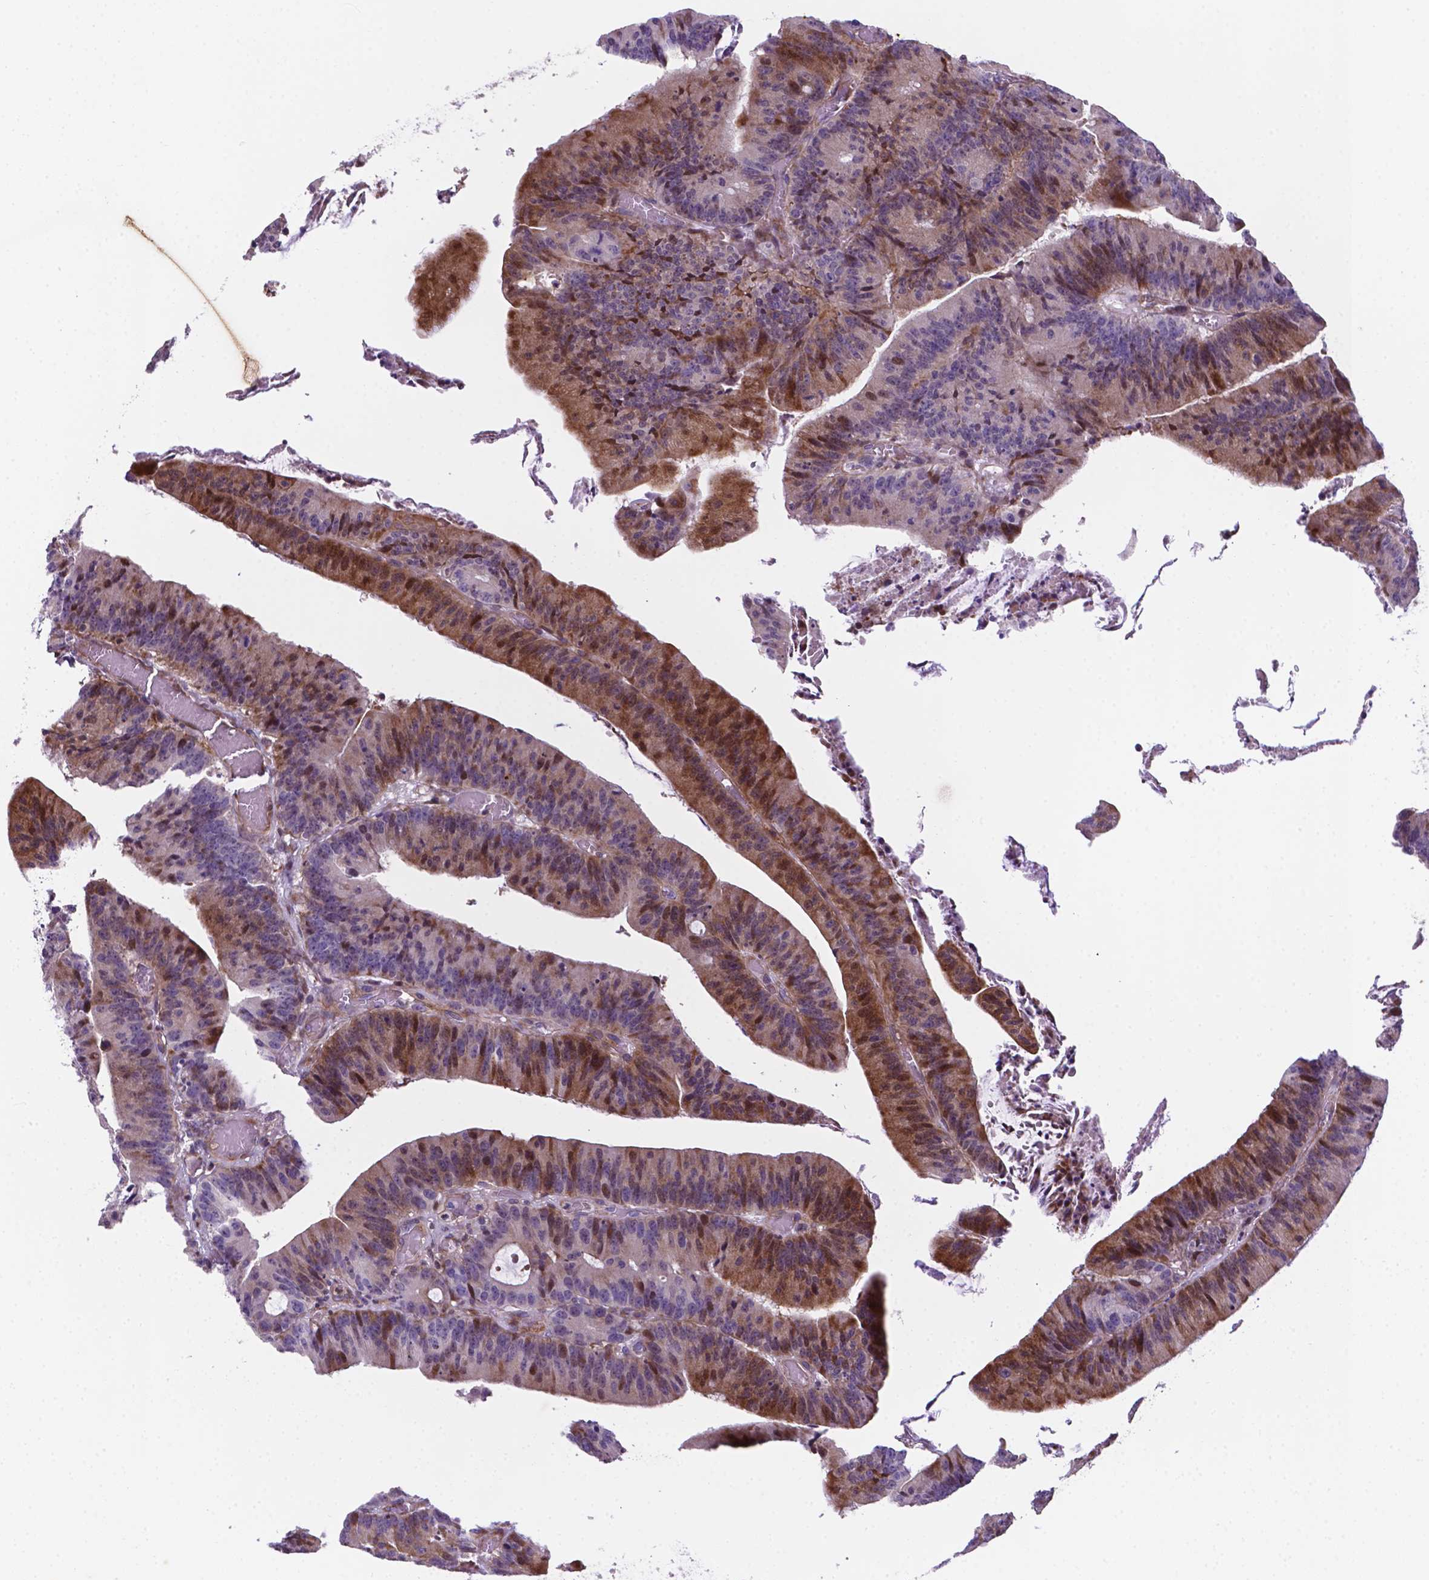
{"staining": {"intensity": "moderate", "quantity": "25%-75%", "location": "cytoplasmic/membranous,nuclear"}, "tissue": "colorectal cancer", "cell_type": "Tumor cells", "image_type": "cancer", "snomed": [{"axis": "morphology", "description": "Adenocarcinoma, NOS"}, {"axis": "topography", "description": "Colon"}], "caption": "This is a histology image of immunohistochemistry (IHC) staining of adenocarcinoma (colorectal), which shows moderate staining in the cytoplasmic/membranous and nuclear of tumor cells.", "gene": "TM4SF20", "patient": {"sex": "female", "age": 78}}